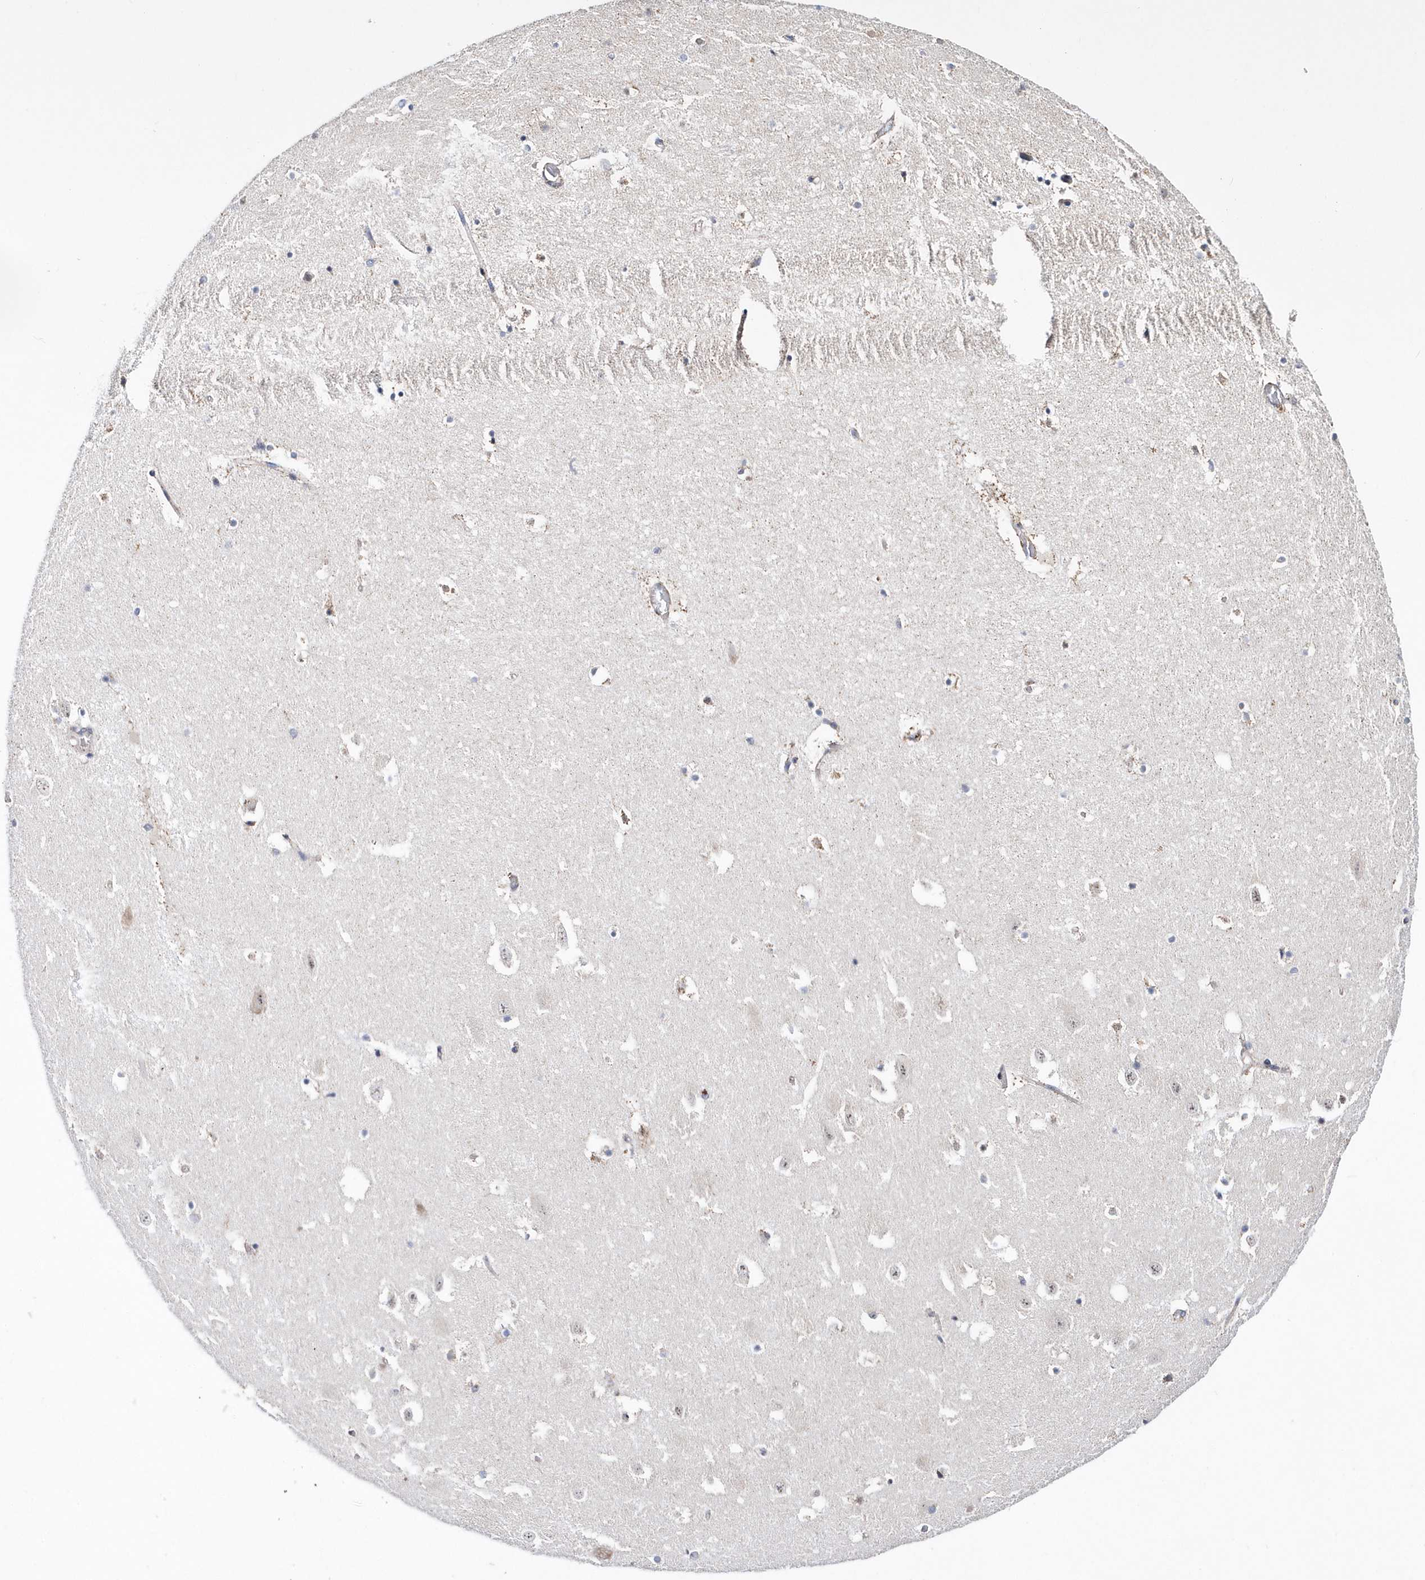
{"staining": {"intensity": "negative", "quantity": "none", "location": "none"}, "tissue": "hippocampus", "cell_type": "Glial cells", "image_type": "normal", "snomed": [{"axis": "morphology", "description": "Normal tissue, NOS"}, {"axis": "topography", "description": "Hippocampus"}], "caption": "IHC image of benign hippocampus stained for a protein (brown), which demonstrates no staining in glial cells.", "gene": "SPATA5", "patient": {"sex": "female", "age": 52}}